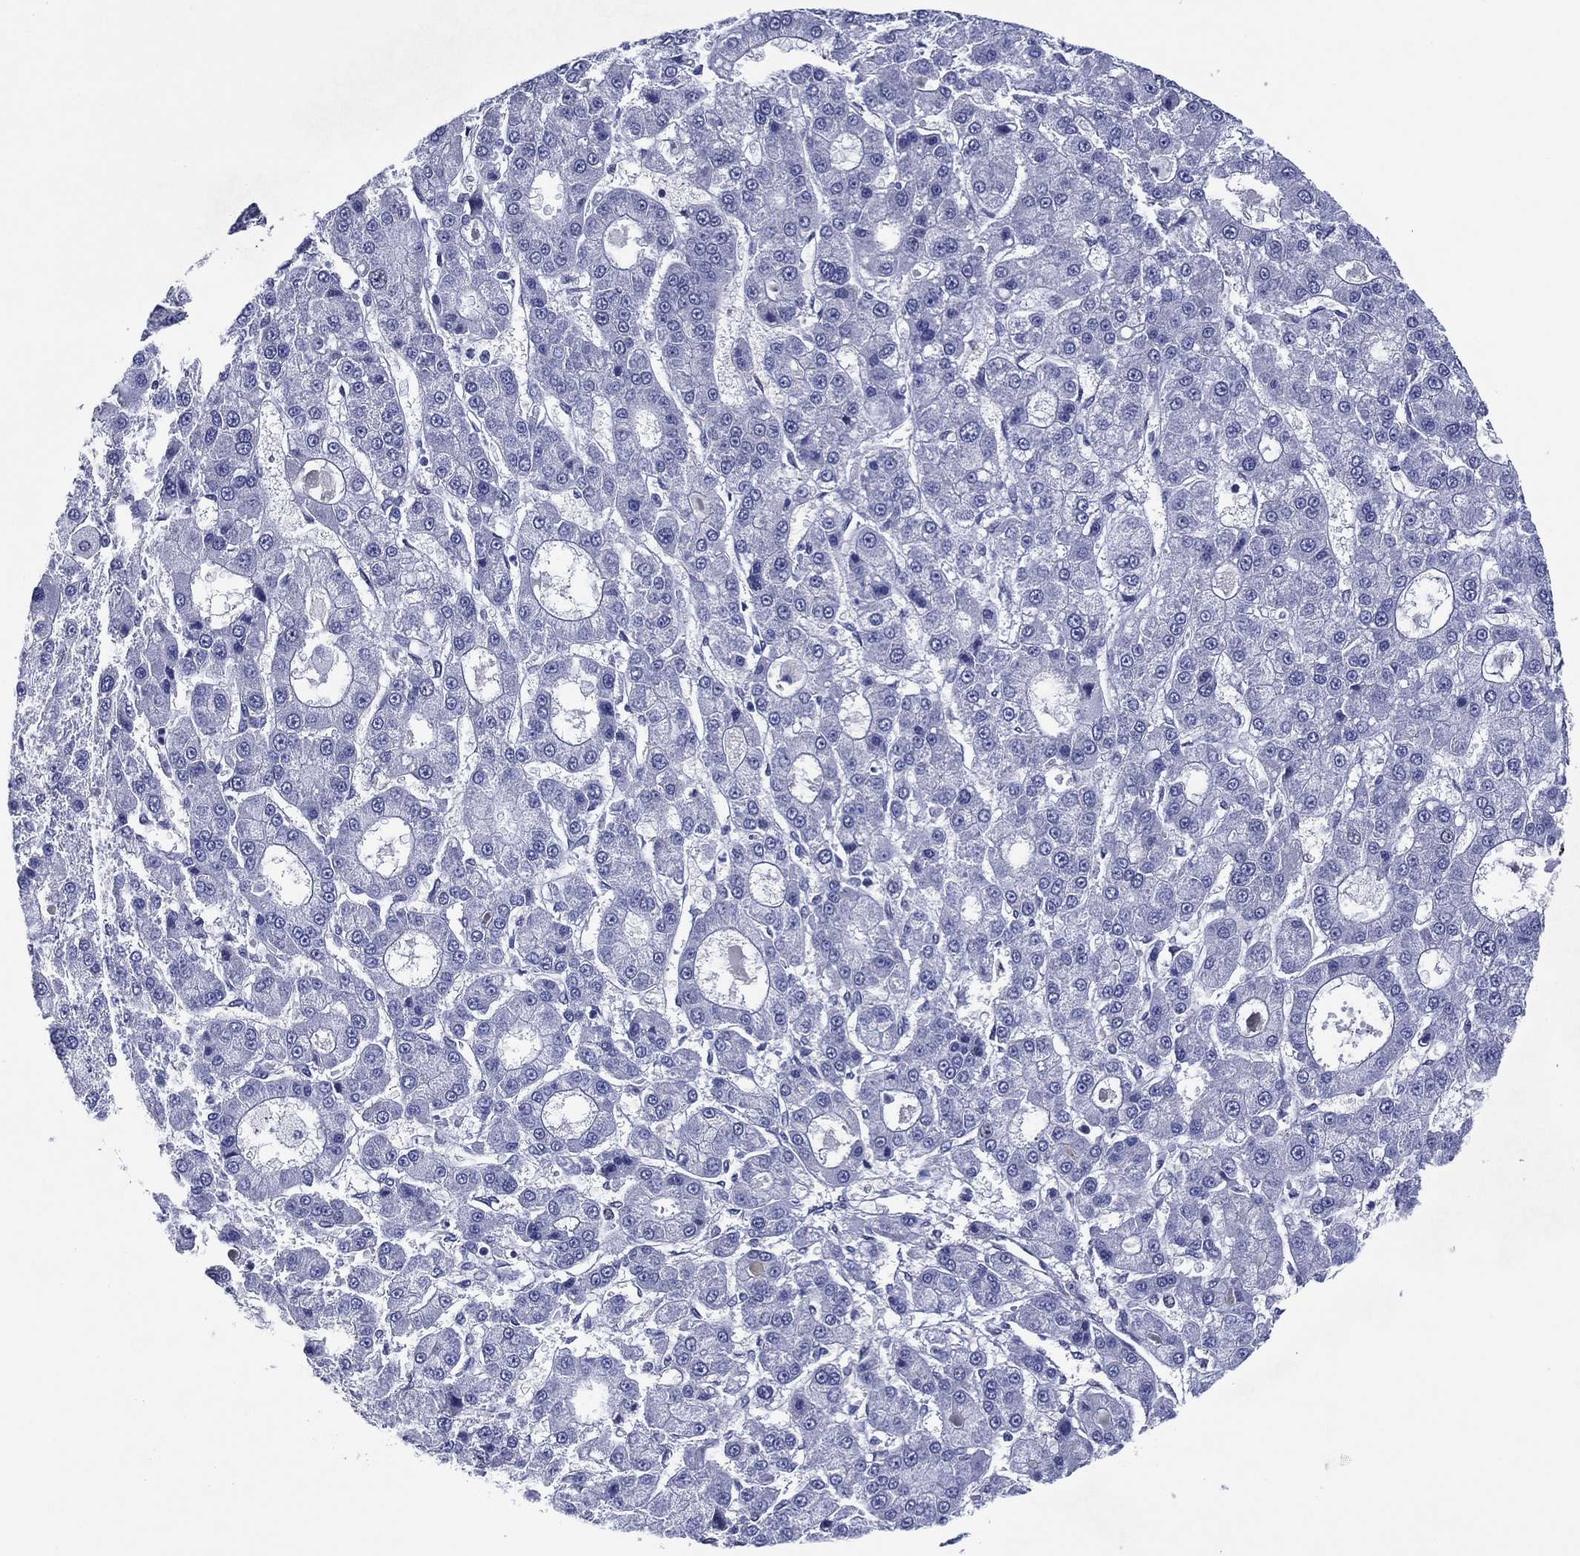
{"staining": {"intensity": "negative", "quantity": "none", "location": "none"}, "tissue": "liver cancer", "cell_type": "Tumor cells", "image_type": "cancer", "snomed": [{"axis": "morphology", "description": "Carcinoma, Hepatocellular, NOS"}, {"axis": "topography", "description": "Liver"}], "caption": "Immunohistochemistry (IHC) of liver cancer shows no positivity in tumor cells.", "gene": "GATA6", "patient": {"sex": "male", "age": 70}}